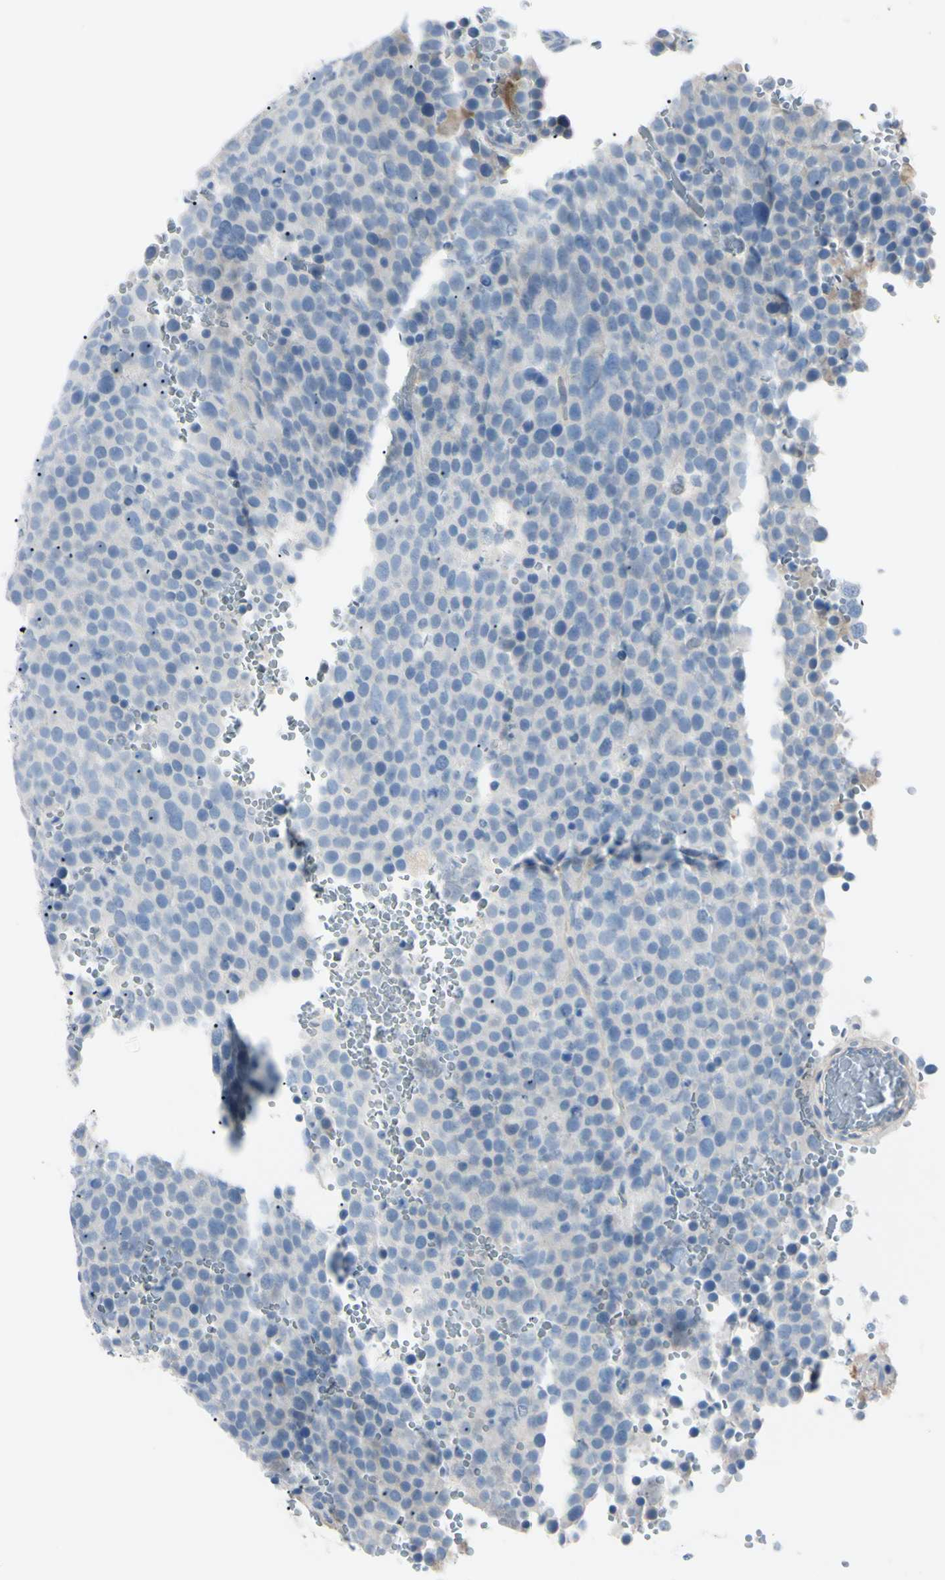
{"staining": {"intensity": "negative", "quantity": "none", "location": "none"}, "tissue": "testis cancer", "cell_type": "Tumor cells", "image_type": "cancer", "snomed": [{"axis": "morphology", "description": "Seminoma, NOS"}, {"axis": "topography", "description": "Testis"}], "caption": "Seminoma (testis) was stained to show a protein in brown. There is no significant staining in tumor cells.", "gene": "FOLH1", "patient": {"sex": "male", "age": 71}}